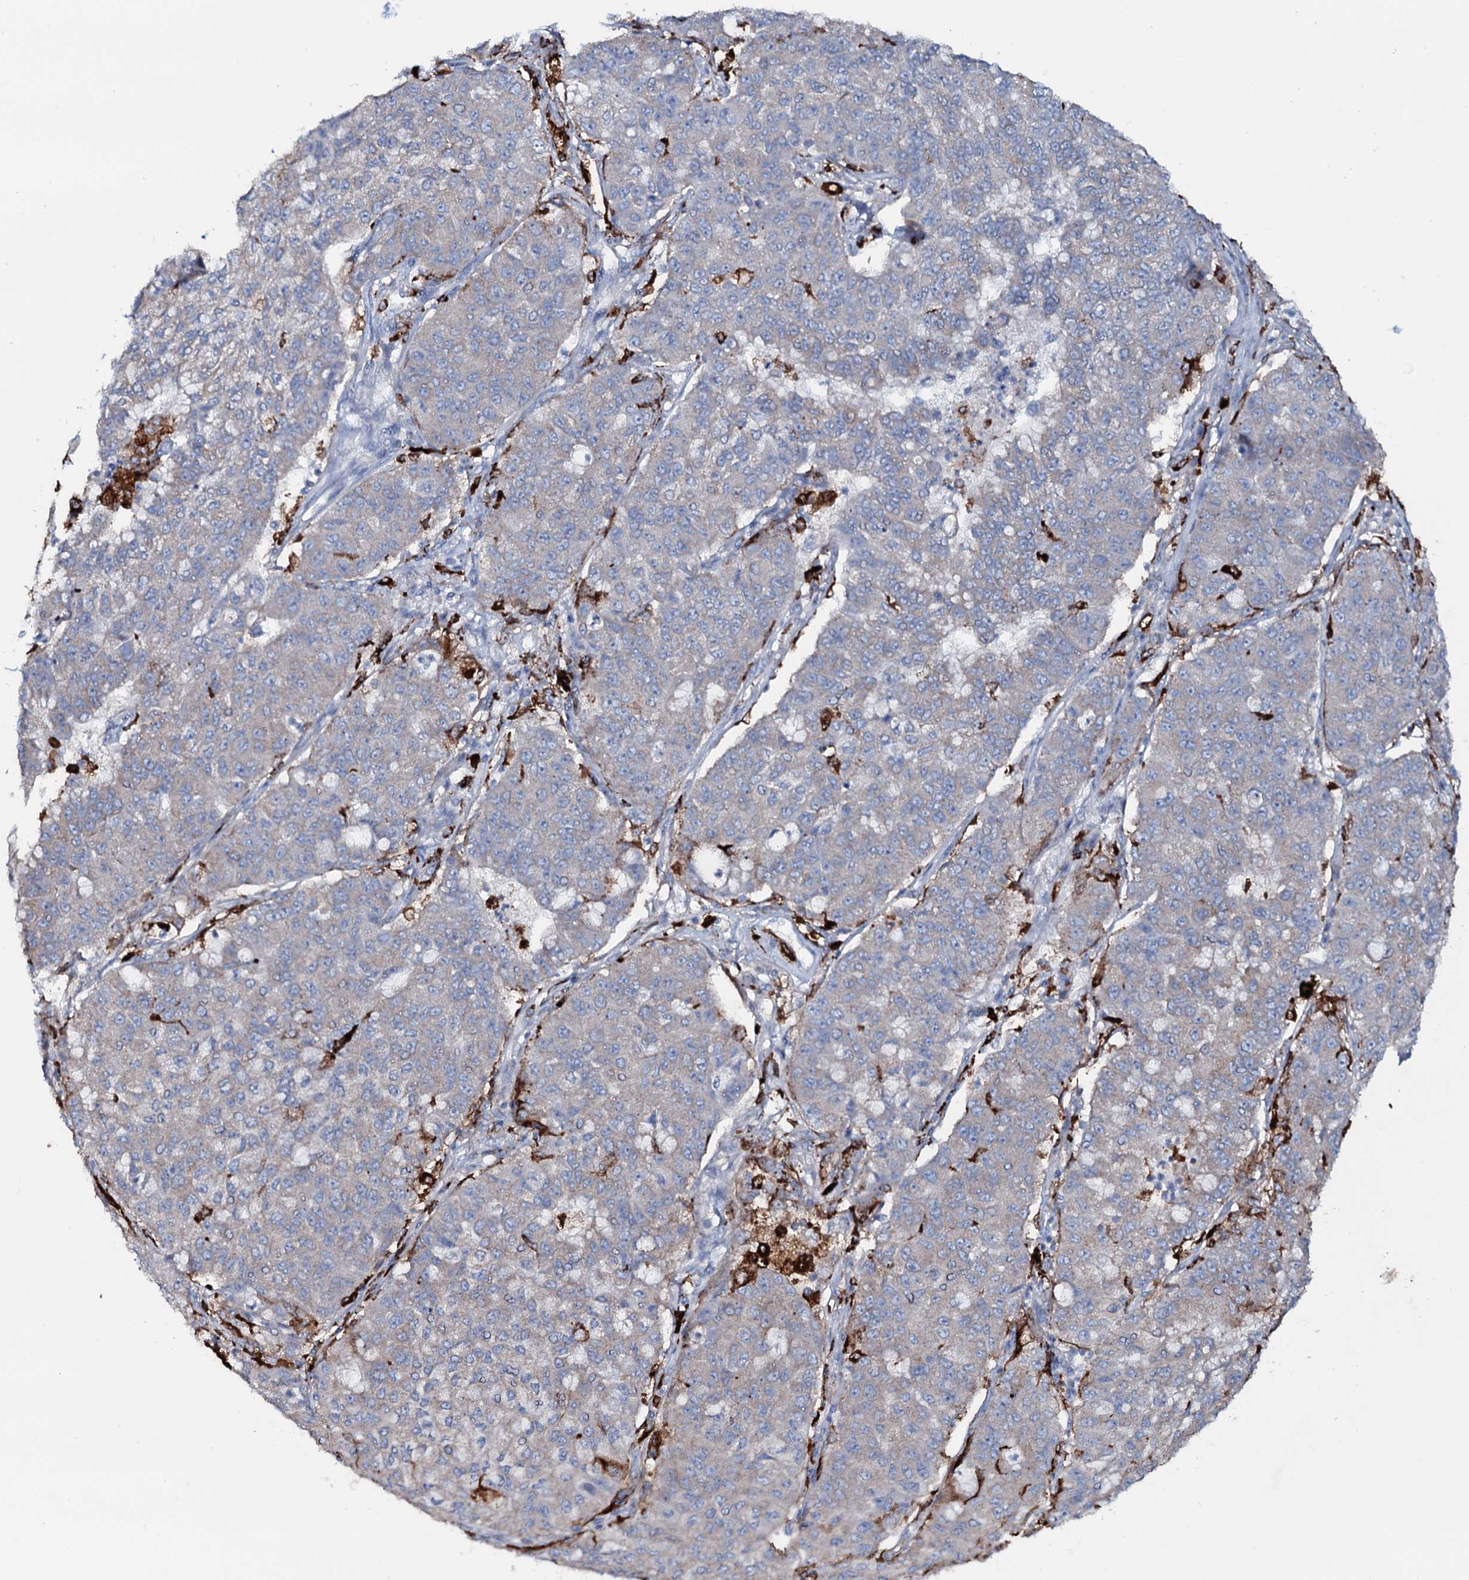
{"staining": {"intensity": "weak", "quantity": "<25%", "location": "cytoplasmic/membranous"}, "tissue": "lung cancer", "cell_type": "Tumor cells", "image_type": "cancer", "snomed": [{"axis": "morphology", "description": "Squamous cell carcinoma, NOS"}, {"axis": "topography", "description": "Lung"}], "caption": "This photomicrograph is of lung cancer (squamous cell carcinoma) stained with IHC to label a protein in brown with the nuclei are counter-stained blue. There is no positivity in tumor cells.", "gene": "OSBPL2", "patient": {"sex": "male", "age": 74}}